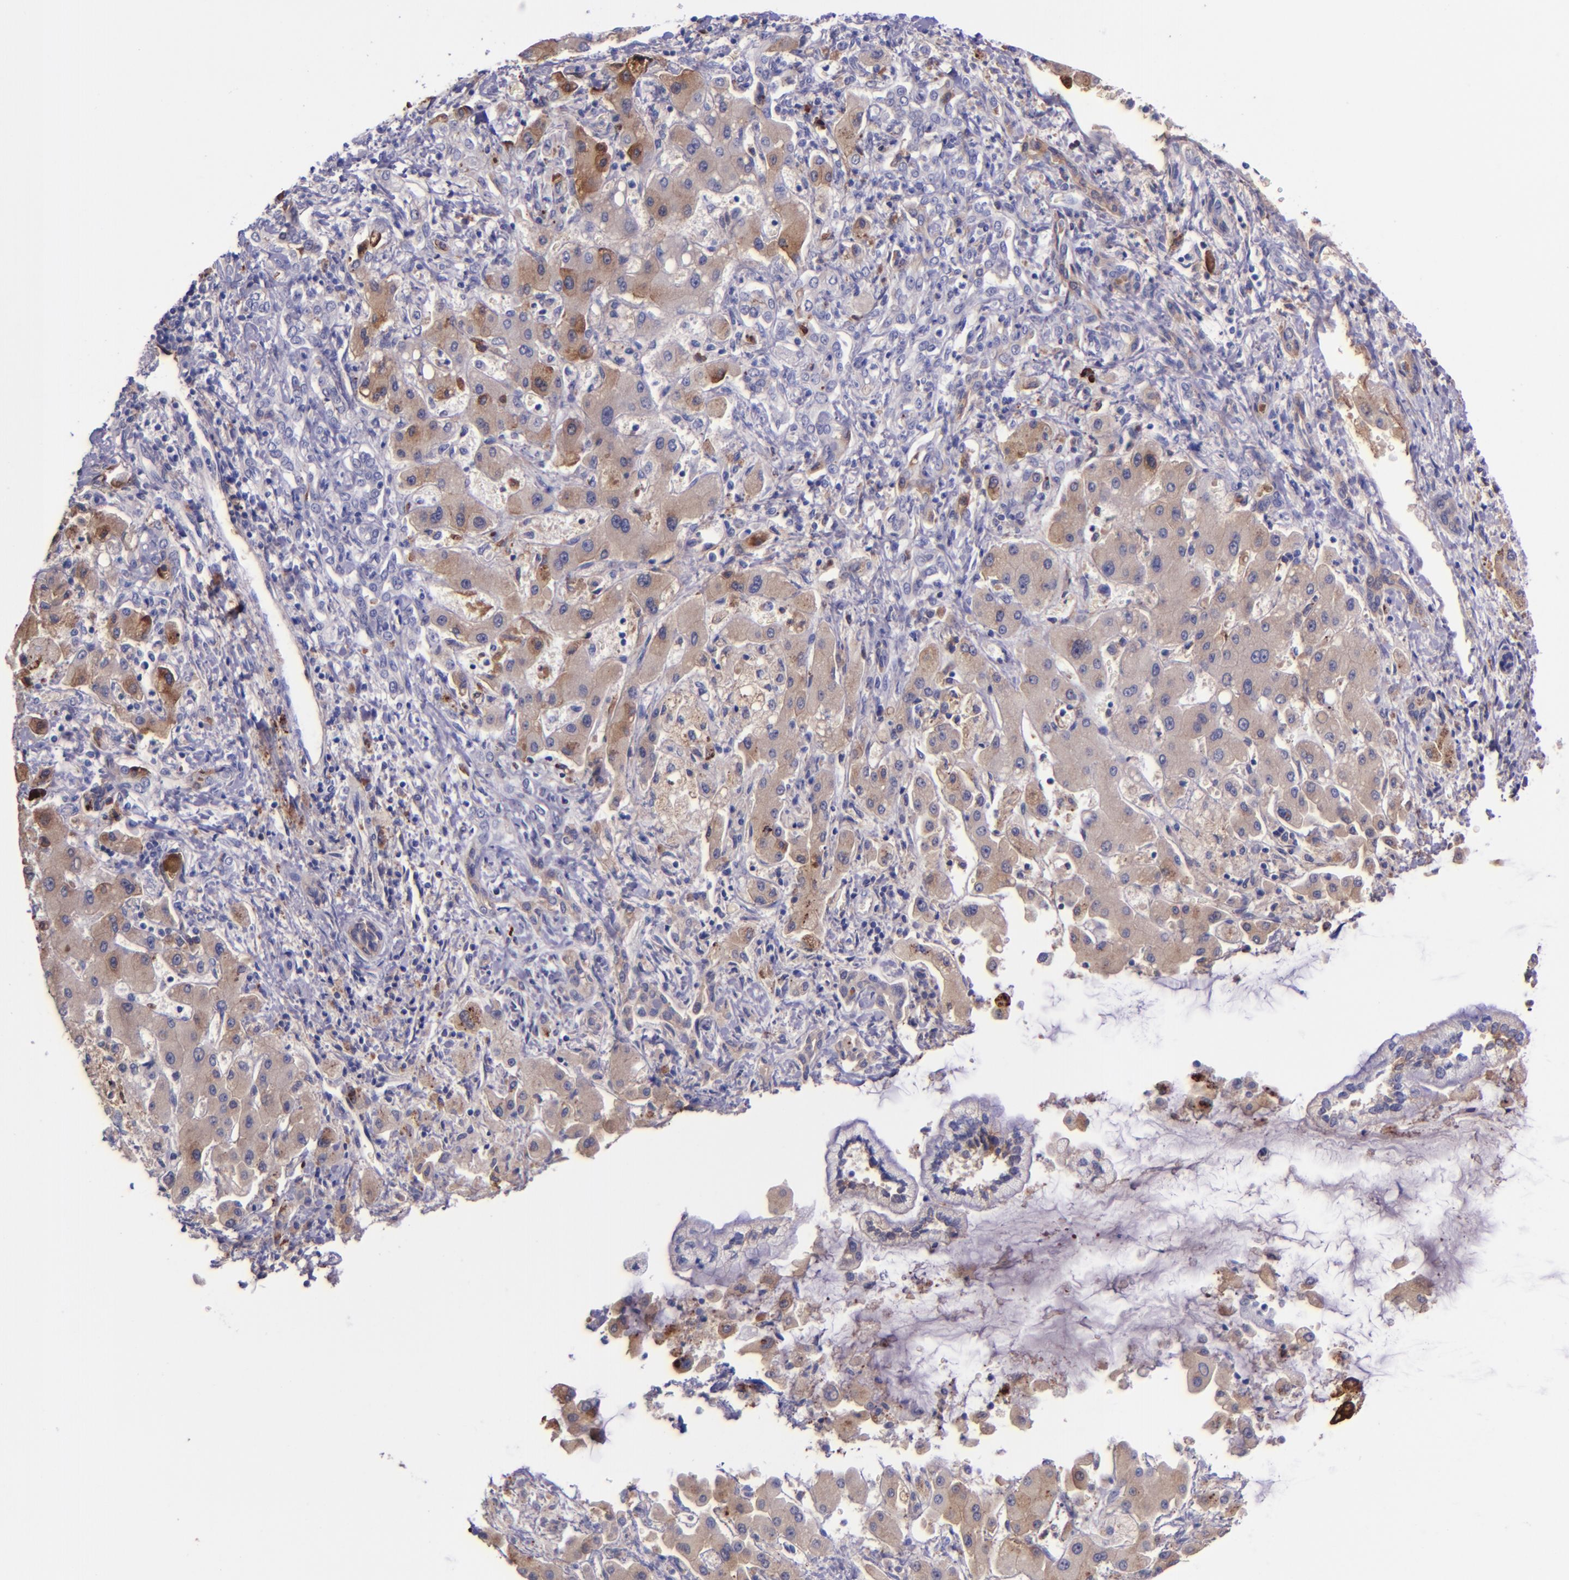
{"staining": {"intensity": "moderate", "quantity": ">75%", "location": "cytoplasmic/membranous"}, "tissue": "liver cancer", "cell_type": "Tumor cells", "image_type": "cancer", "snomed": [{"axis": "morphology", "description": "Cholangiocarcinoma"}, {"axis": "topography", "description": "Liver"}], "caption": "Tumor cells exhibit medium levels of moderate cytoplasmic/membranous staining in approximately >75% of cells in cholangiocarcinoma (liver).", "gene": "KNG1", "patient": {"sex": "male", "age": 50}}